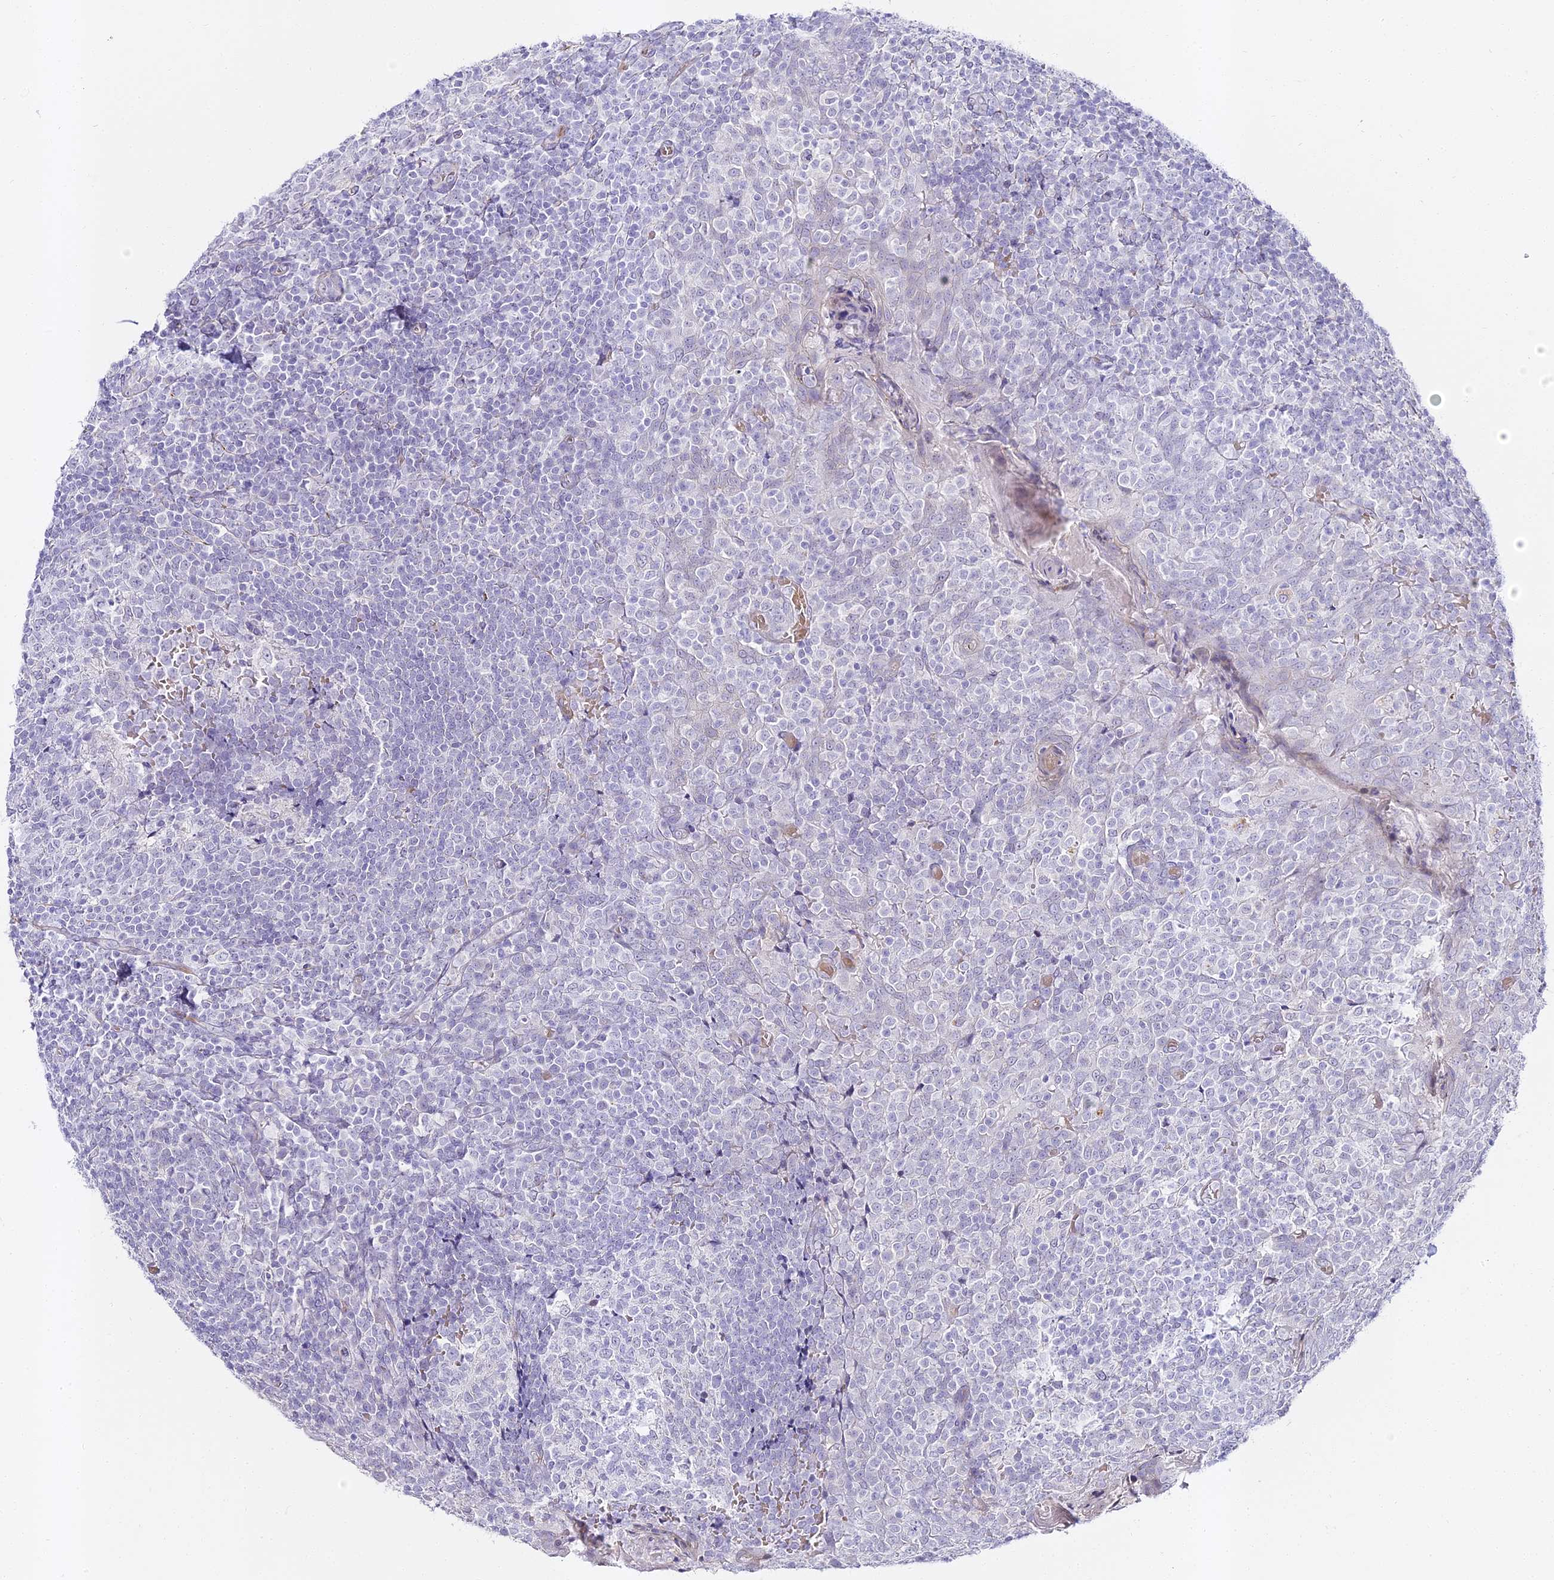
{"staining": {"intensity": "negative", "quantity": "none", "location": "none"}, "tissue": "tonsil", "cell_type": "Germinal center cells", "image_type": "normal", "snomed": [{"axis": "morphology", "description": "Normal tissue, NOS"}, {"axis": "topography", "description": "Tonsil"}], "caption": "Immunohistochemical staining of unremarkable tonsil exhibits no significant staining in germinal center cells. (DAB IHC with hematoxylin counter stain).", "gene": "ALPG", "patient": {"sex": "female", "age": 19}}